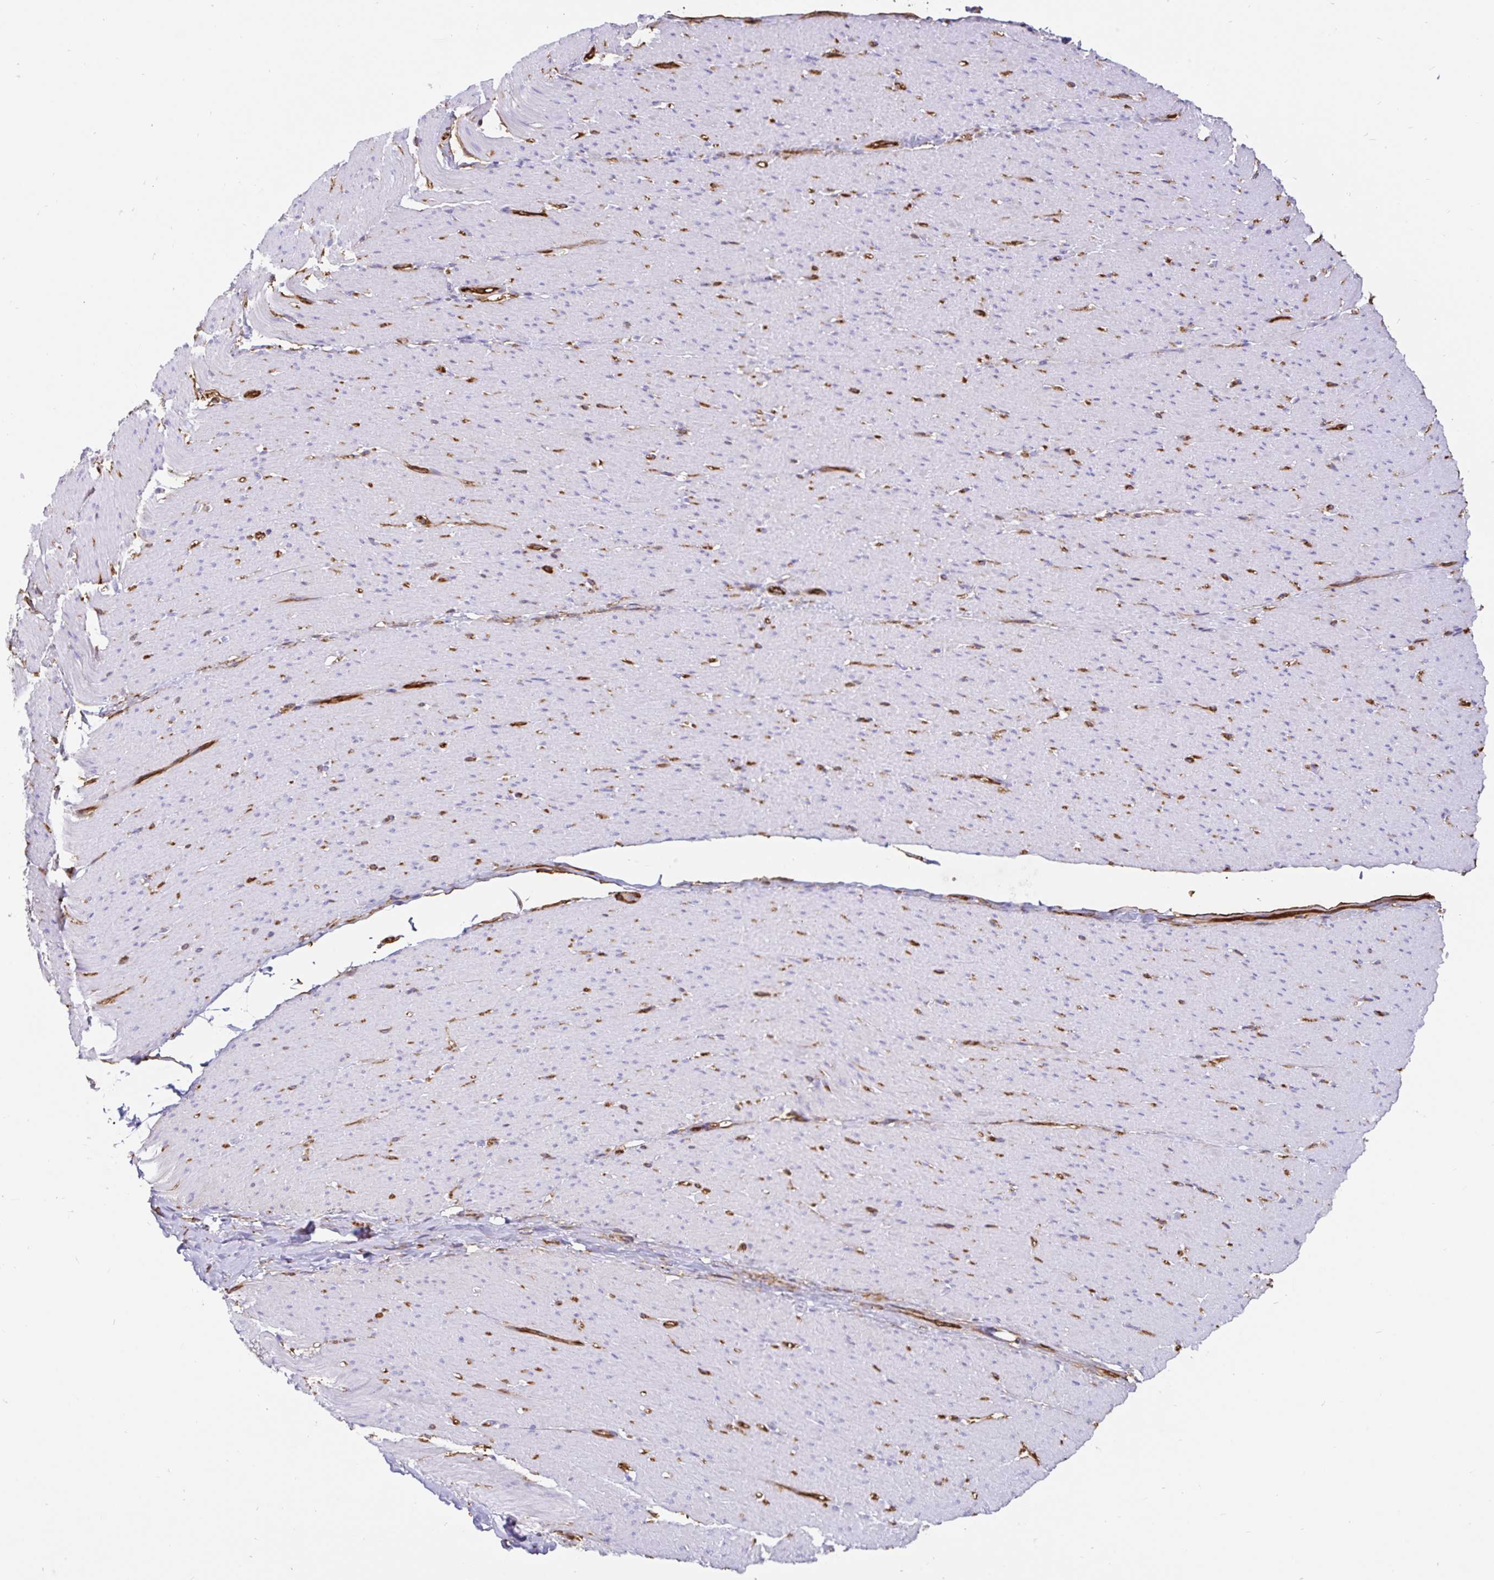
{"staining": {"intensity": "negative", "quantity": "none", "location": "none"}, "tissue": "smooth muscle", "cell_type": "Smooth muscle cells", "image_type": "normal", "snomed": [{"axis": "morphology", "description": "Normal tissue, NOS"}, {"axis": "topography", "description": "Smooth muscle"}, {"axis": "topography", "description": "Rectum"}], "caption": "IHC image of normal smooth muscle stained for a protein (brown), which demonstrates no positivity in smooth muscle cells.", "gene": "ANXA2", "patient": {"sex": "male", "age": 53}}